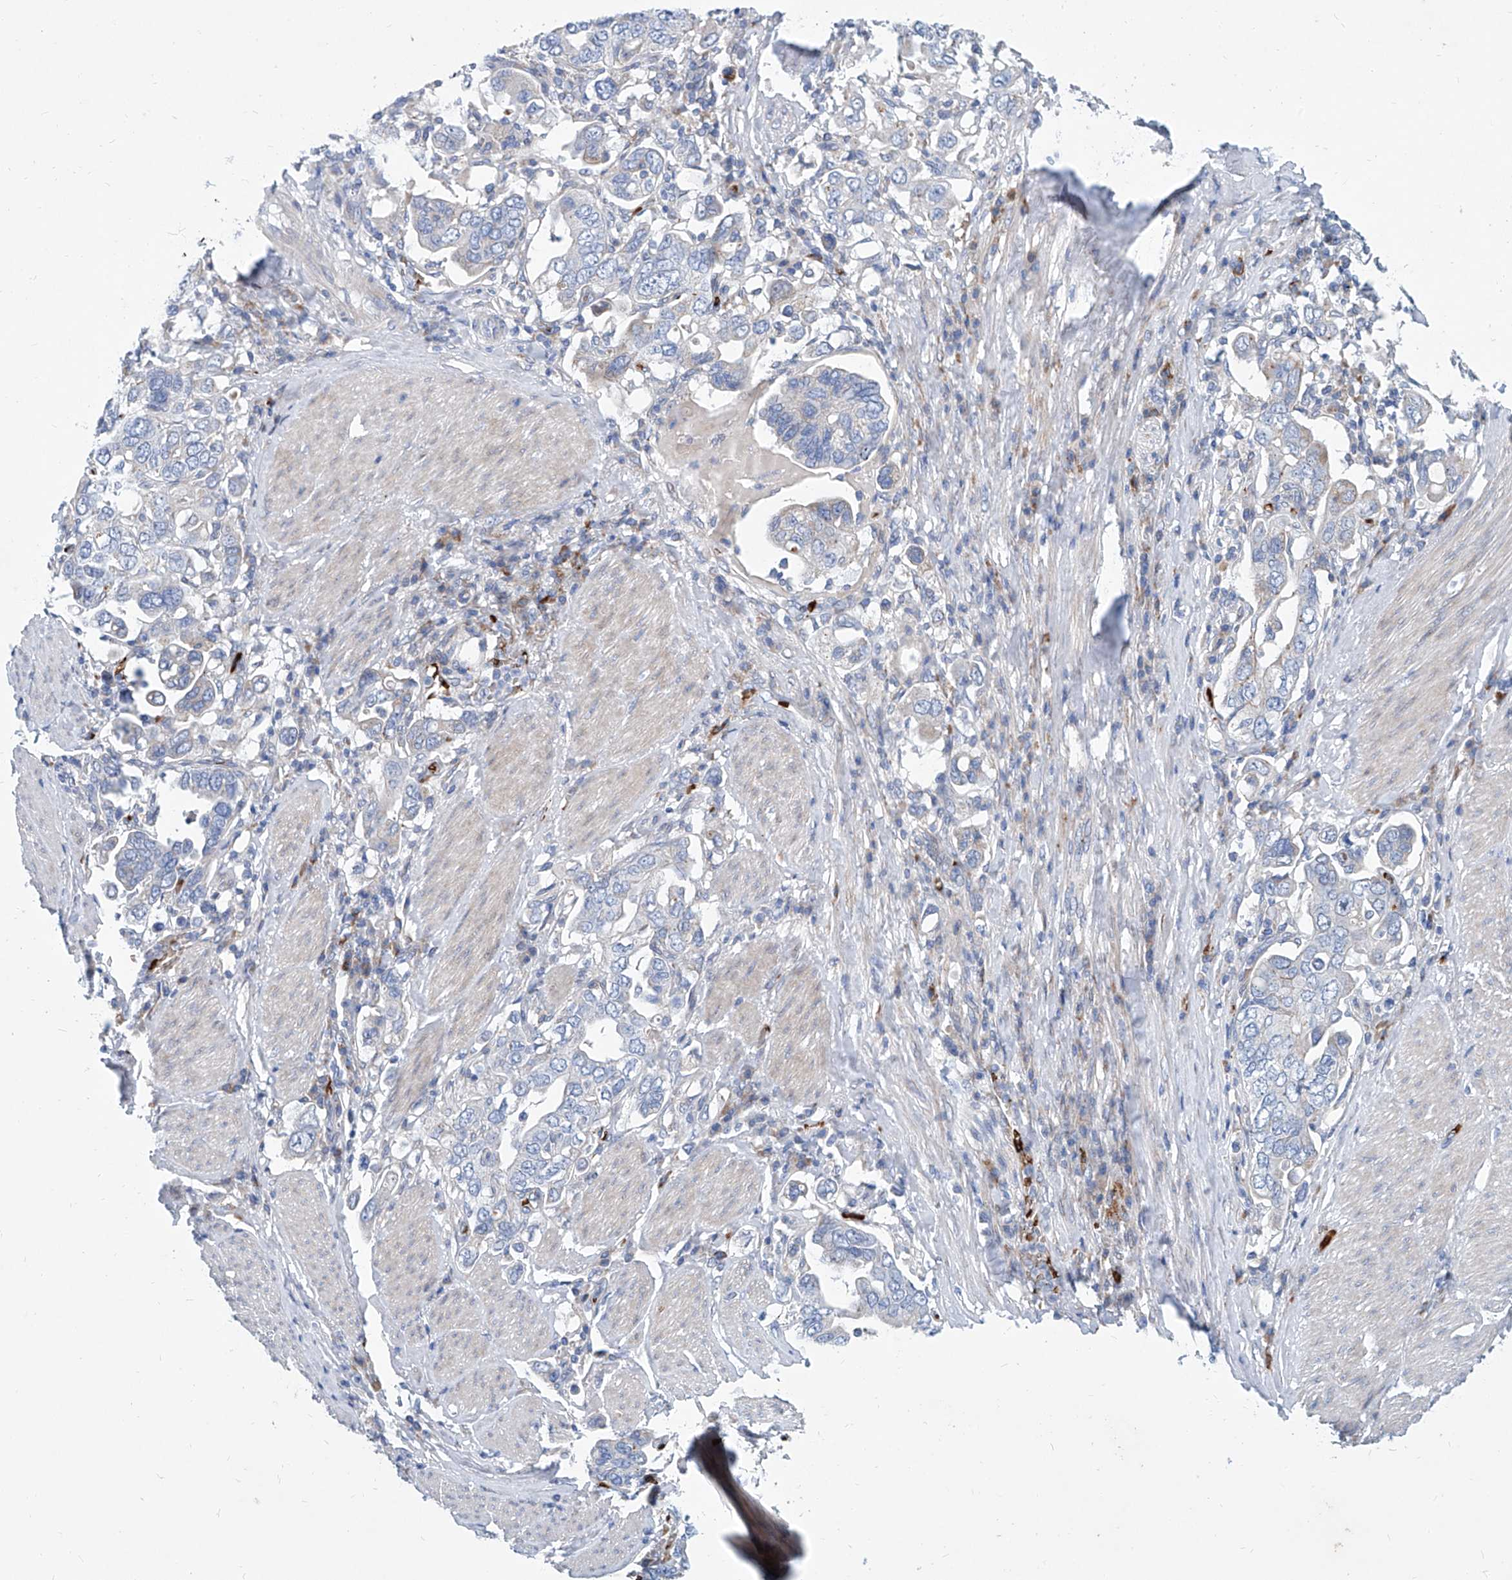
{"staining": {"intensity": "negative", "quantity": "none", "location": "none"}, "tissue": "stomach cancer", "cell_type": "Tumor cells", "image_type": "cancer", "snomed": [{"axis": "morphology", "description": "Adenocarcinoma, NOS"}, {"axis": "topography", "description": "Stomach, upper"}], "caption": "Immunohistochemistry micrograph of human stomach cancer (adenocarcinoma) stained for a protein (brown), which demonstrates no positivity in tumor cells. (DAB (3,3'-diaminobenzidine) IHC with hematoxylin counter stain).", "gene": "FPR2", "patient": {"sex": "male", "age": 62}}